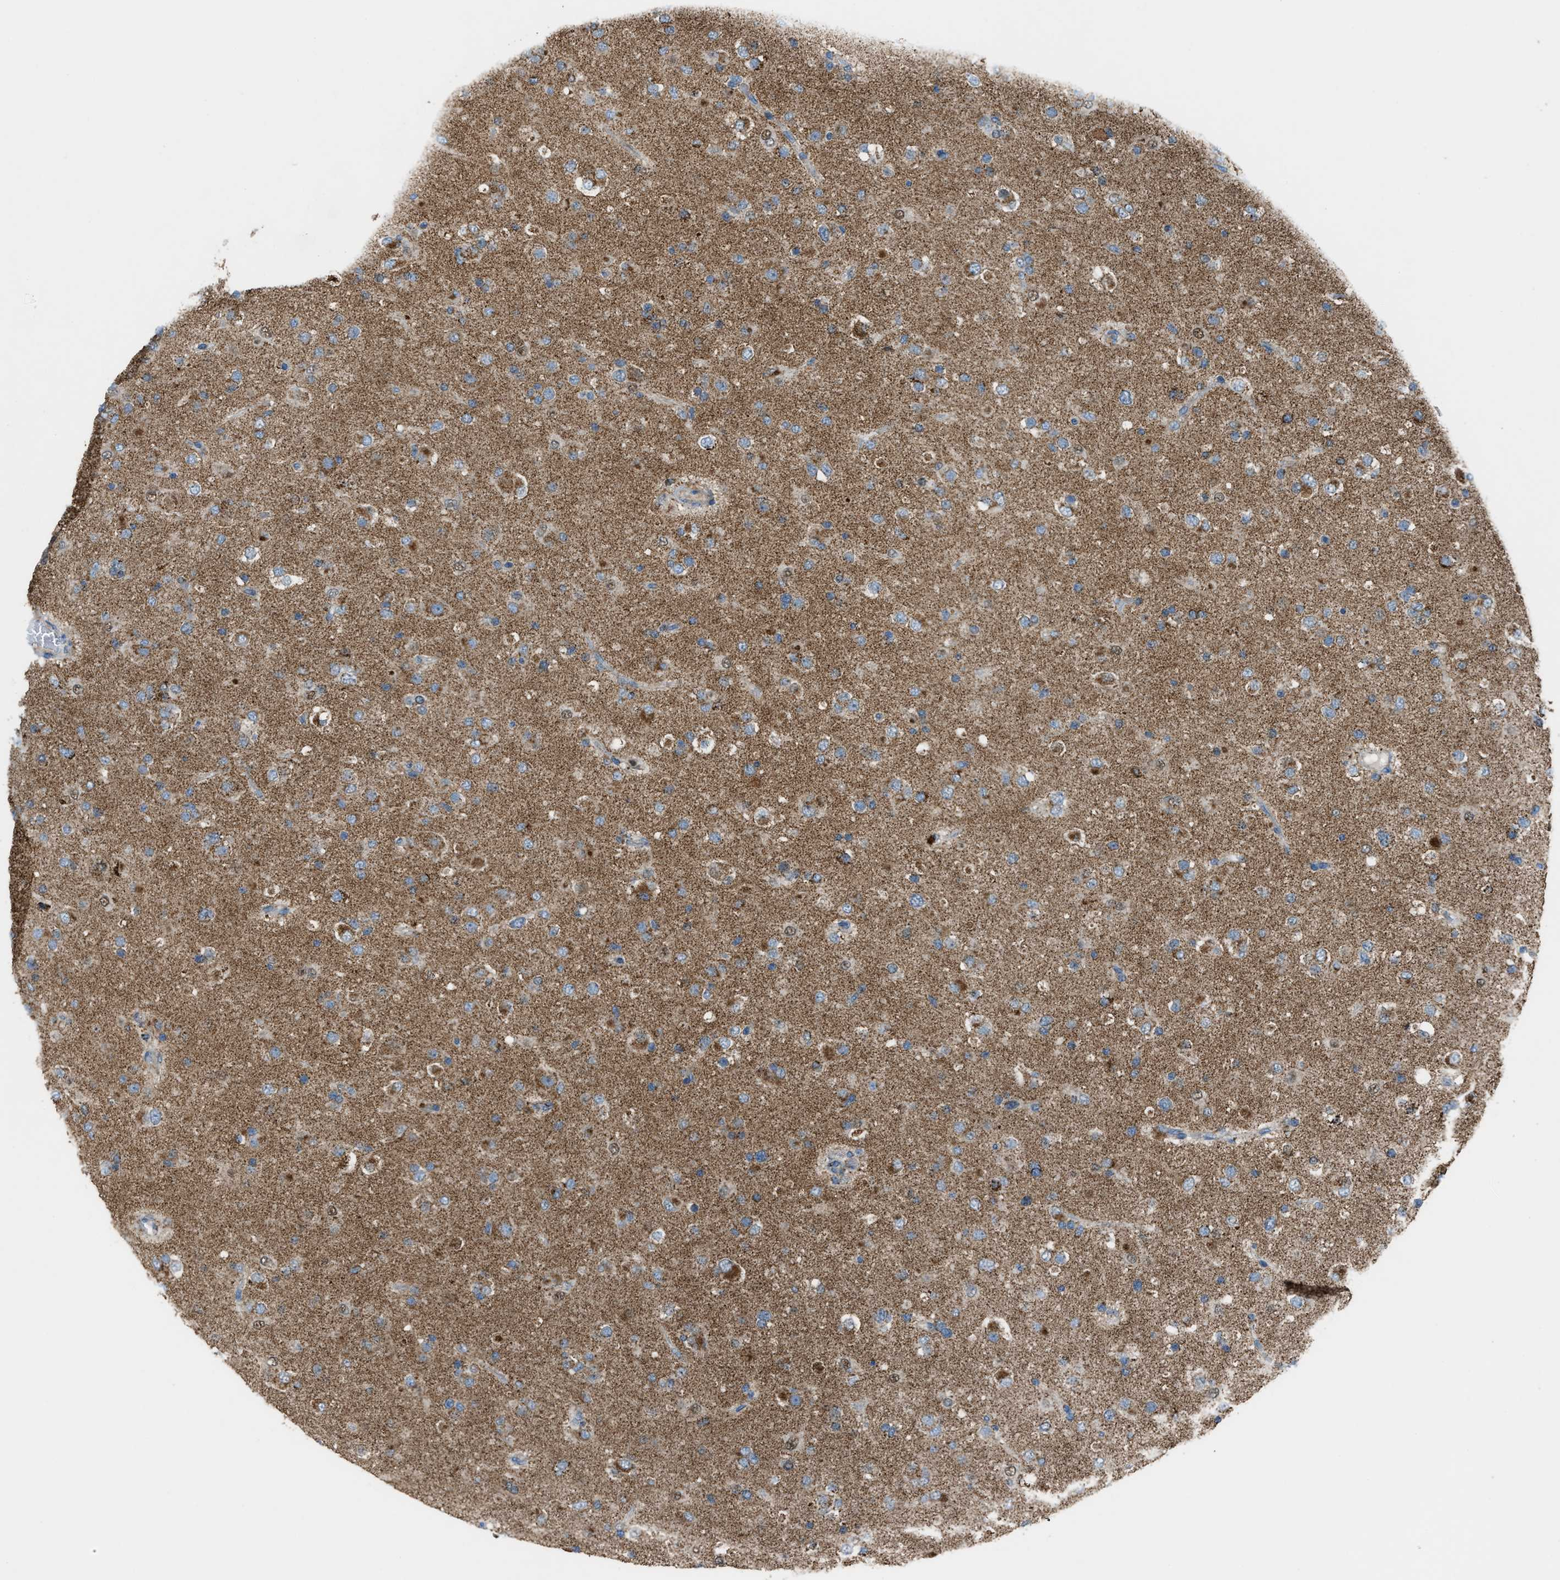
{"staining": {"intensity": "moderate", "quantity": "<25%", "location": "cytoplasmic/membranous"}, "tissue": "glioma", "cell_type": "Tumor cells", "image_type": "cancer", "snomed": [{"axis": "morphology", "description": "Glioma, malignant, Low grade"}, {"axis": "topography", "description": "Brain"}], "caption": "Low-grade glioma (malignant) was stained to show a protein in brown. There is low levels of moderate cytoplasmic/membranous staining in approximately <25% of tumor cells. (IHC, brightfield microscopy, high magnification).", "gene": "SLC25A11", "patient": {"sex": "male", "age": 65}}